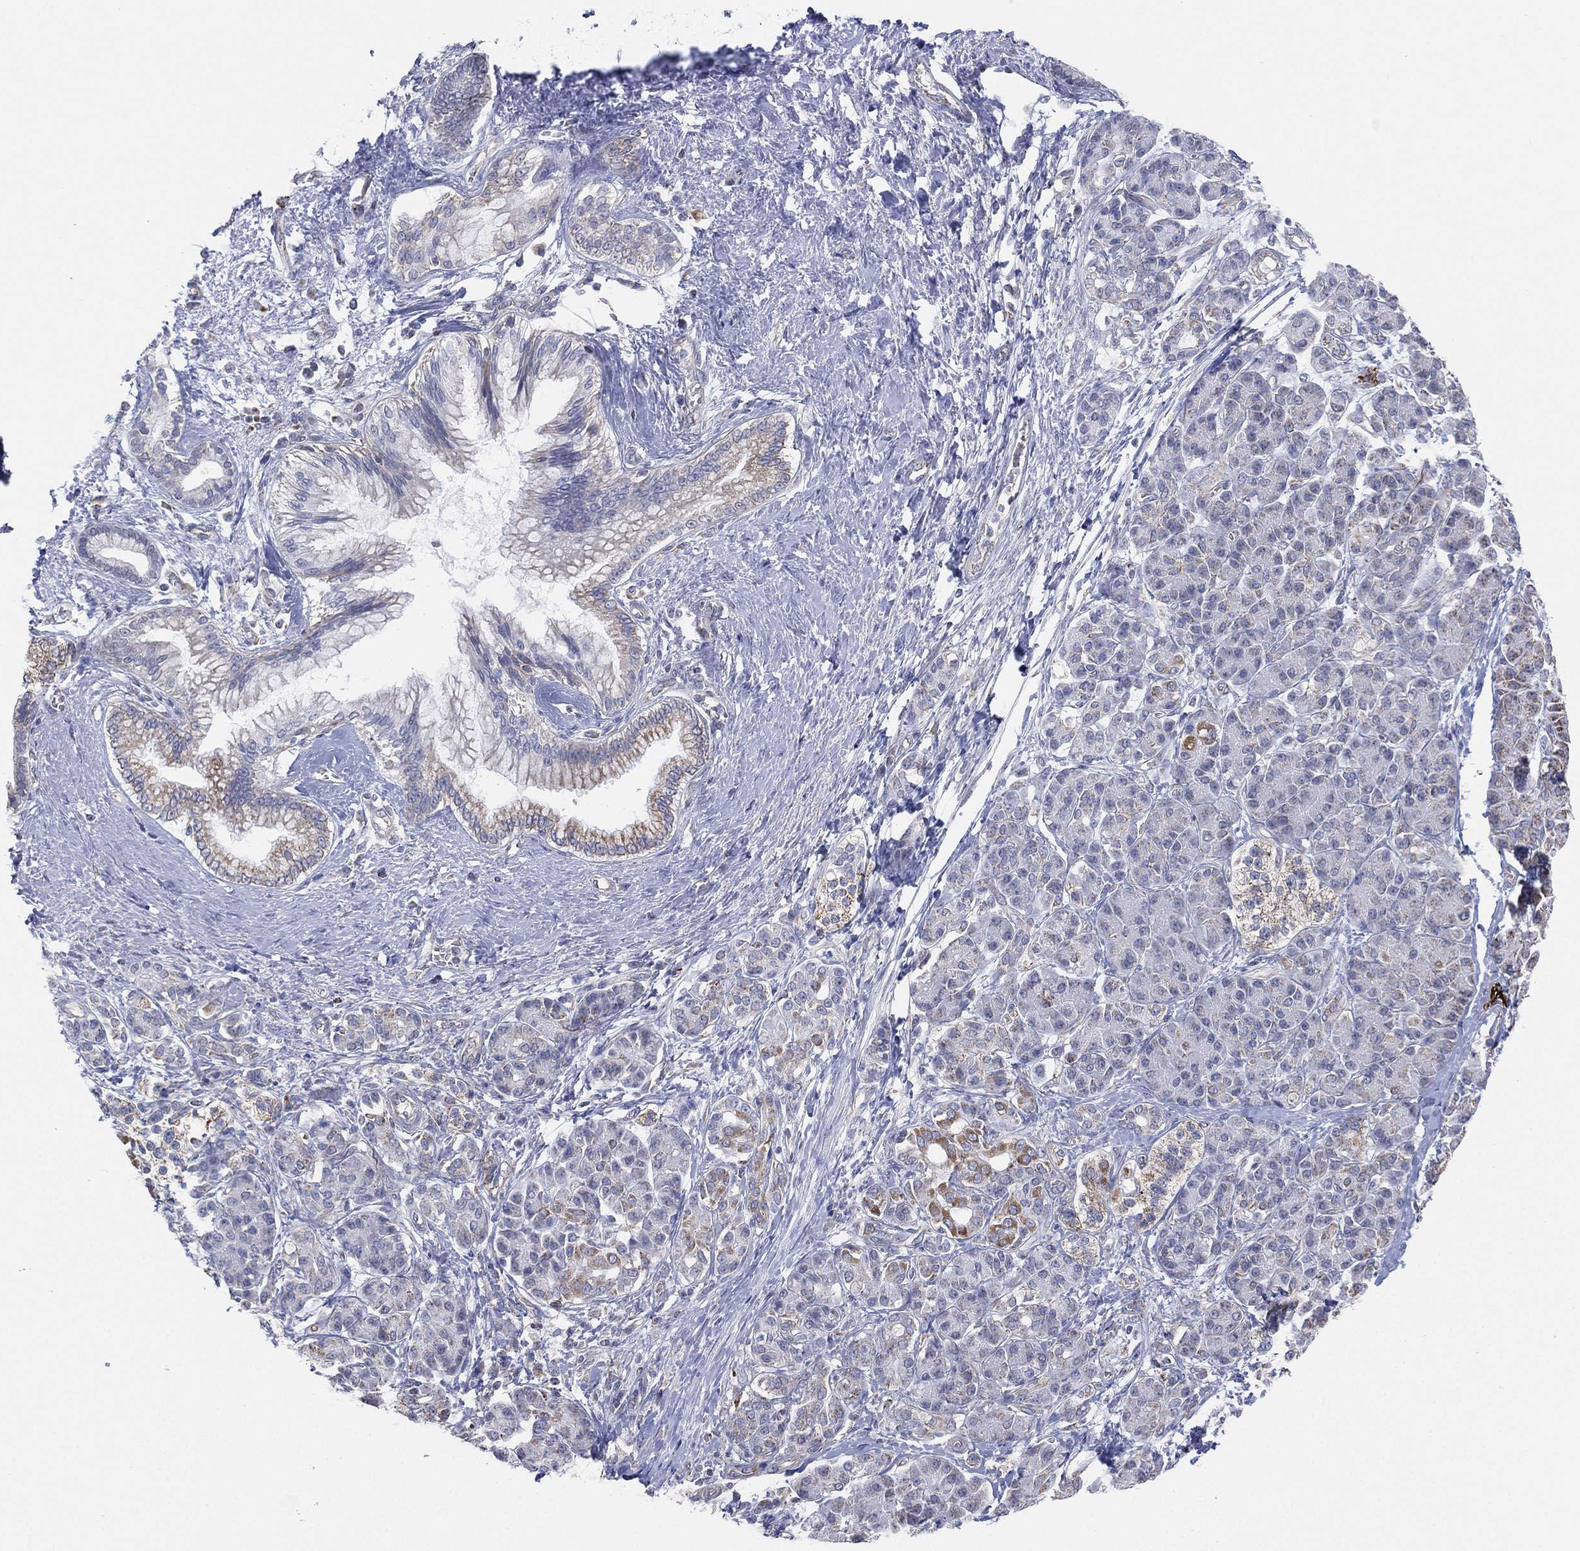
{"staining": {"intensity": "weak", "quantity": "25%-75%", "location": "cytoplasmic/membranous"}, "tissue": "pancreatic cancer", "cell_type": "Tumor cells", "image_type": "cancer", "snomed": [{"axis": "morphology", "description": "Adenocarcinoma, NOS"}, {"axis": "topography", "description": "Pancreas"}], "caption": "Pancreatic adenocarcinoma tissue exhibits weak cytoplasmic/membranous staining in approximately 25%-75% of tumor cells (Brightfield microscopy of DAB IHC at high magnification).", "gene": "INA", "patient": {"sex": "female", "age": 73}}